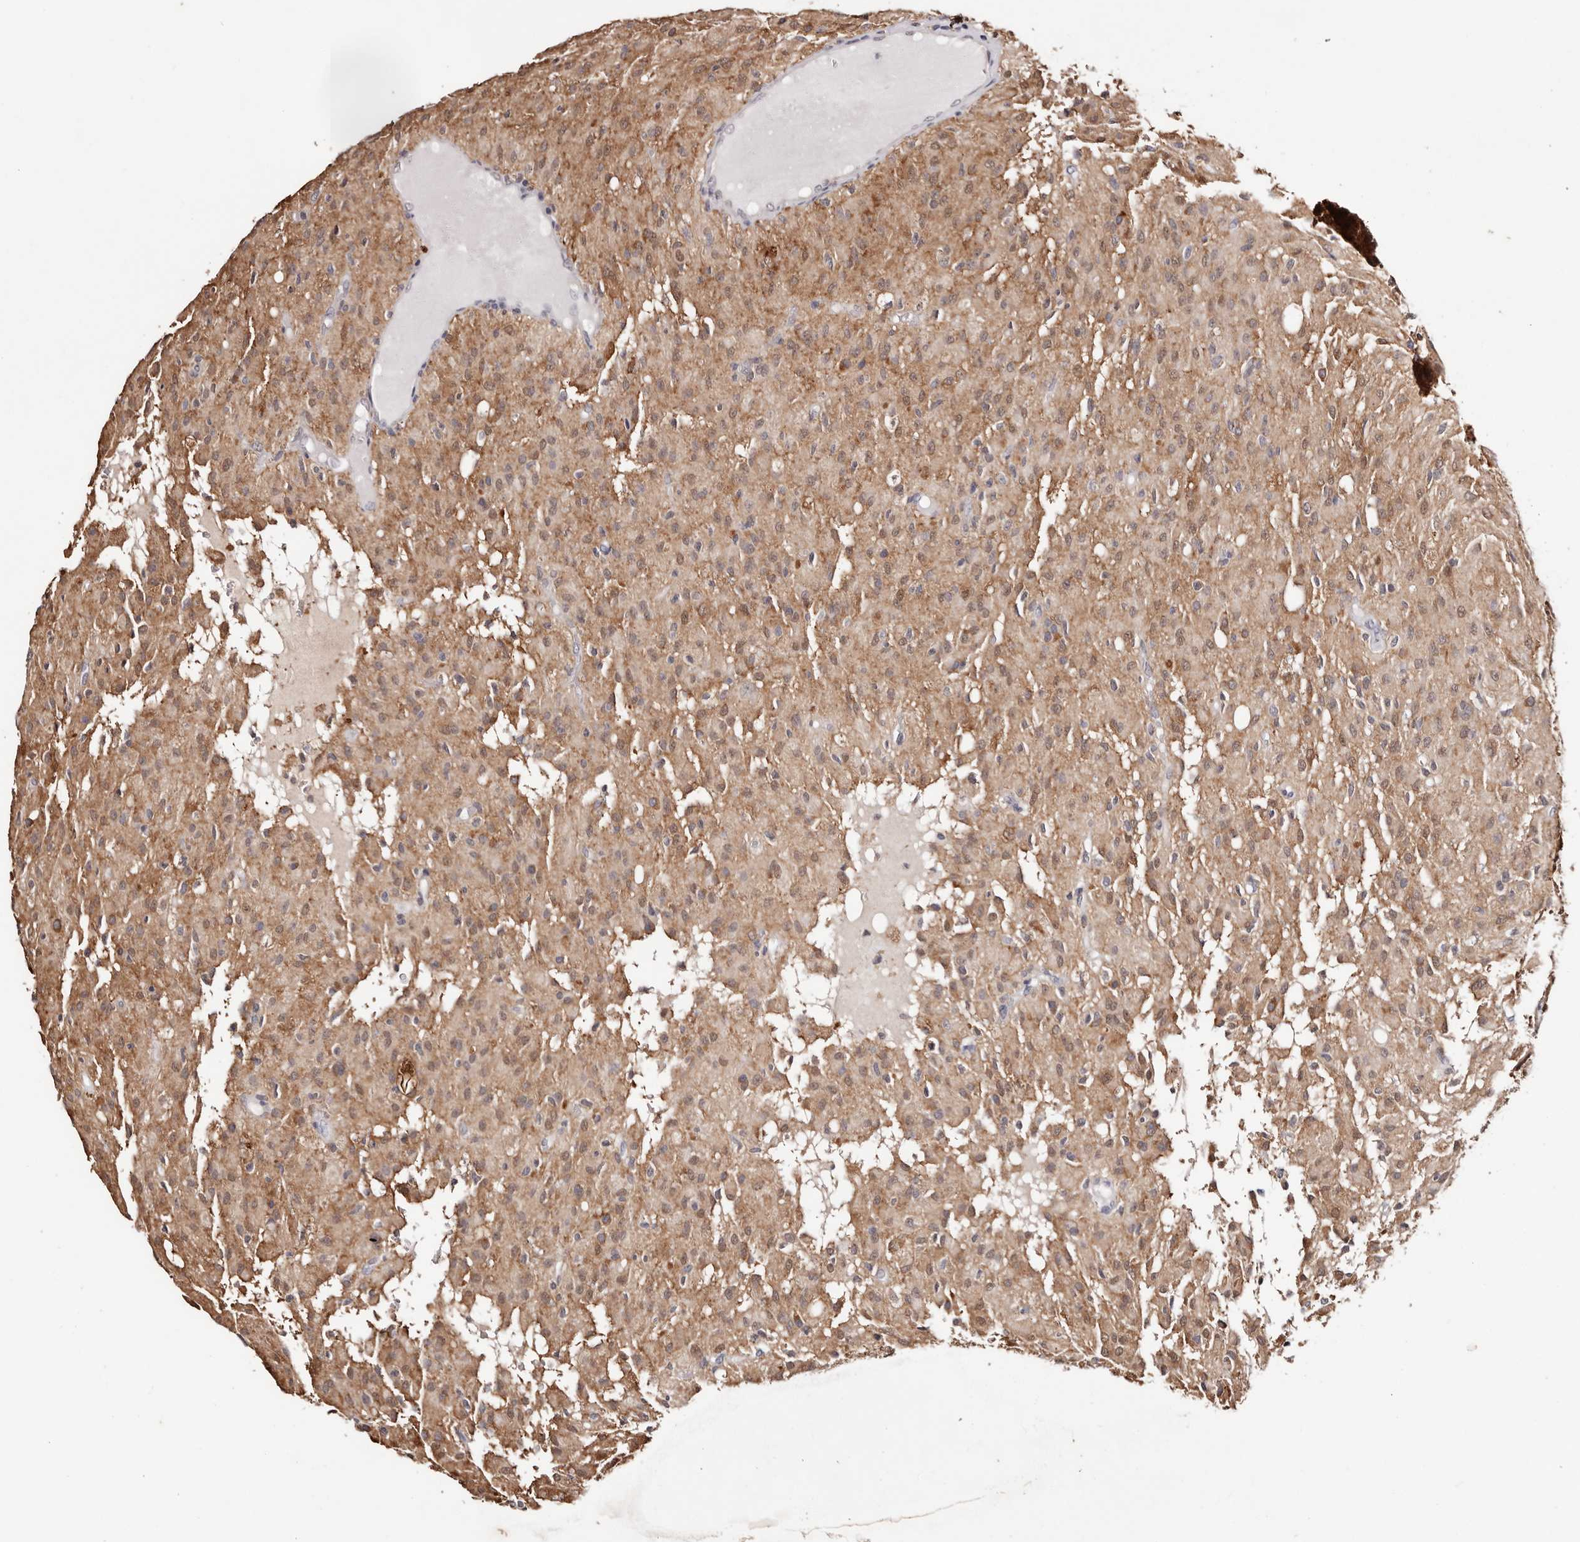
{"staining": {"intensity": "weak", "quantity": ">75%", "location": "cytoplasmic/membranous"}, "tissue": "glioma", "cell_type": "Tumor cells", "image_type": "cancer", "snomed": [{"axis": "morphology", "description": "Glioma, malignant, High grade"}, {"axis": "topography", "description": "Brain"}], "caption": "Immunohistochemical staining of glioma shows weak cytoplasmic/membranous protein expression in approximately >75% of tumor cells.", "gene": "TYW3", "patient": {"sex": "female", "age": 59}}